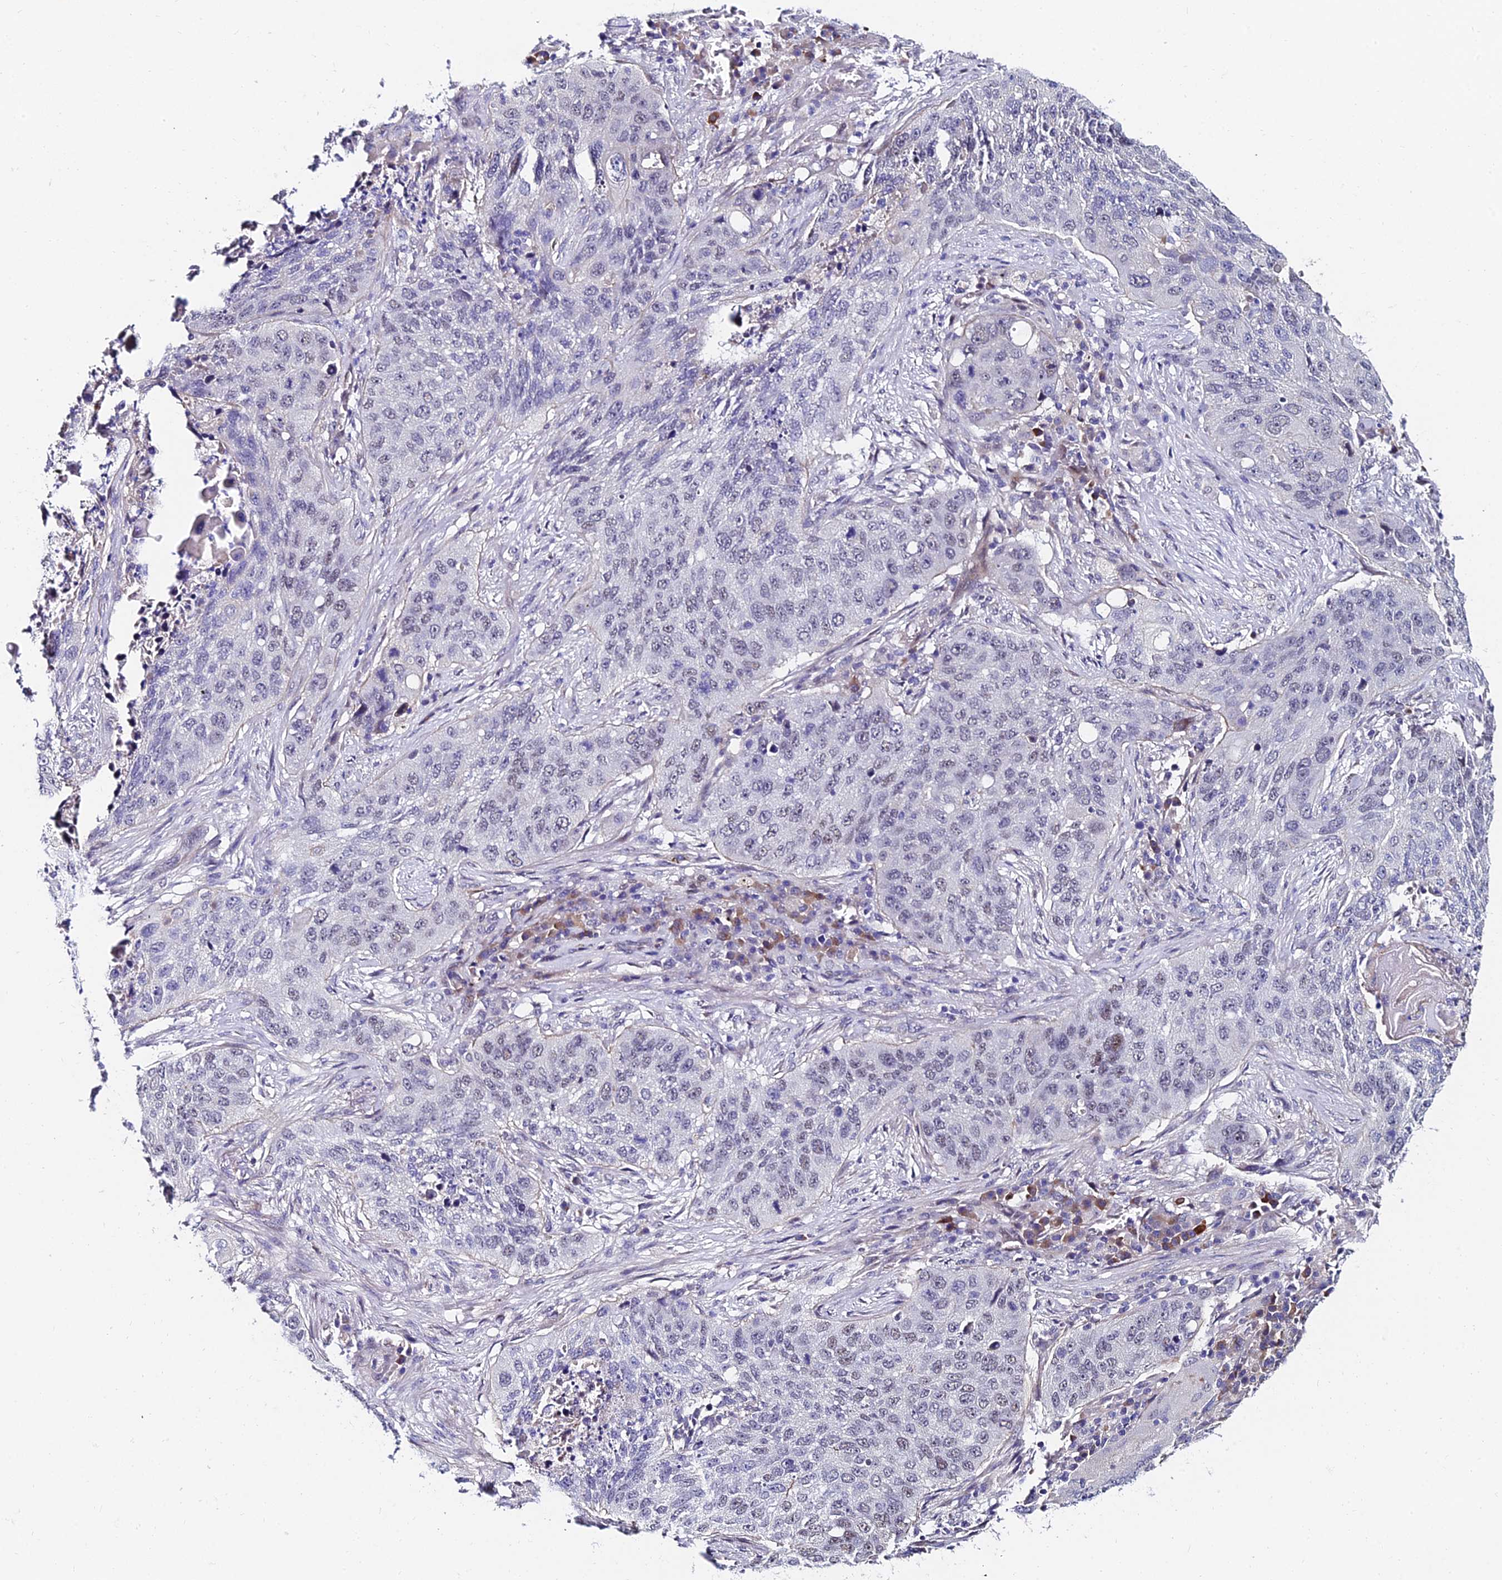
{"staining": {"intensity": "negative", "quantity": "none", "location": "none"}, "tissue": "lung cancer", "cell_type": "Tumor cells", "image_type": "cancer", "snomed": [{"axis": "morphology", "description": "Squamous cell carcinoma, NOS"}, {"axis": "topography", "description": "Lung"}], "caption": "Tumor cells show no significant protein positivity in lung cancer (squamous cell carcinoma). (Stains: DAB (3,3'-diaminobenzidine) immunohistochemistry (IHC) with hematoxylin counter stain, Microscopy: brightfield microscopy at high magnification).", "gene": "TRIM24", "patient": {"sex": "female", "age": 63}}